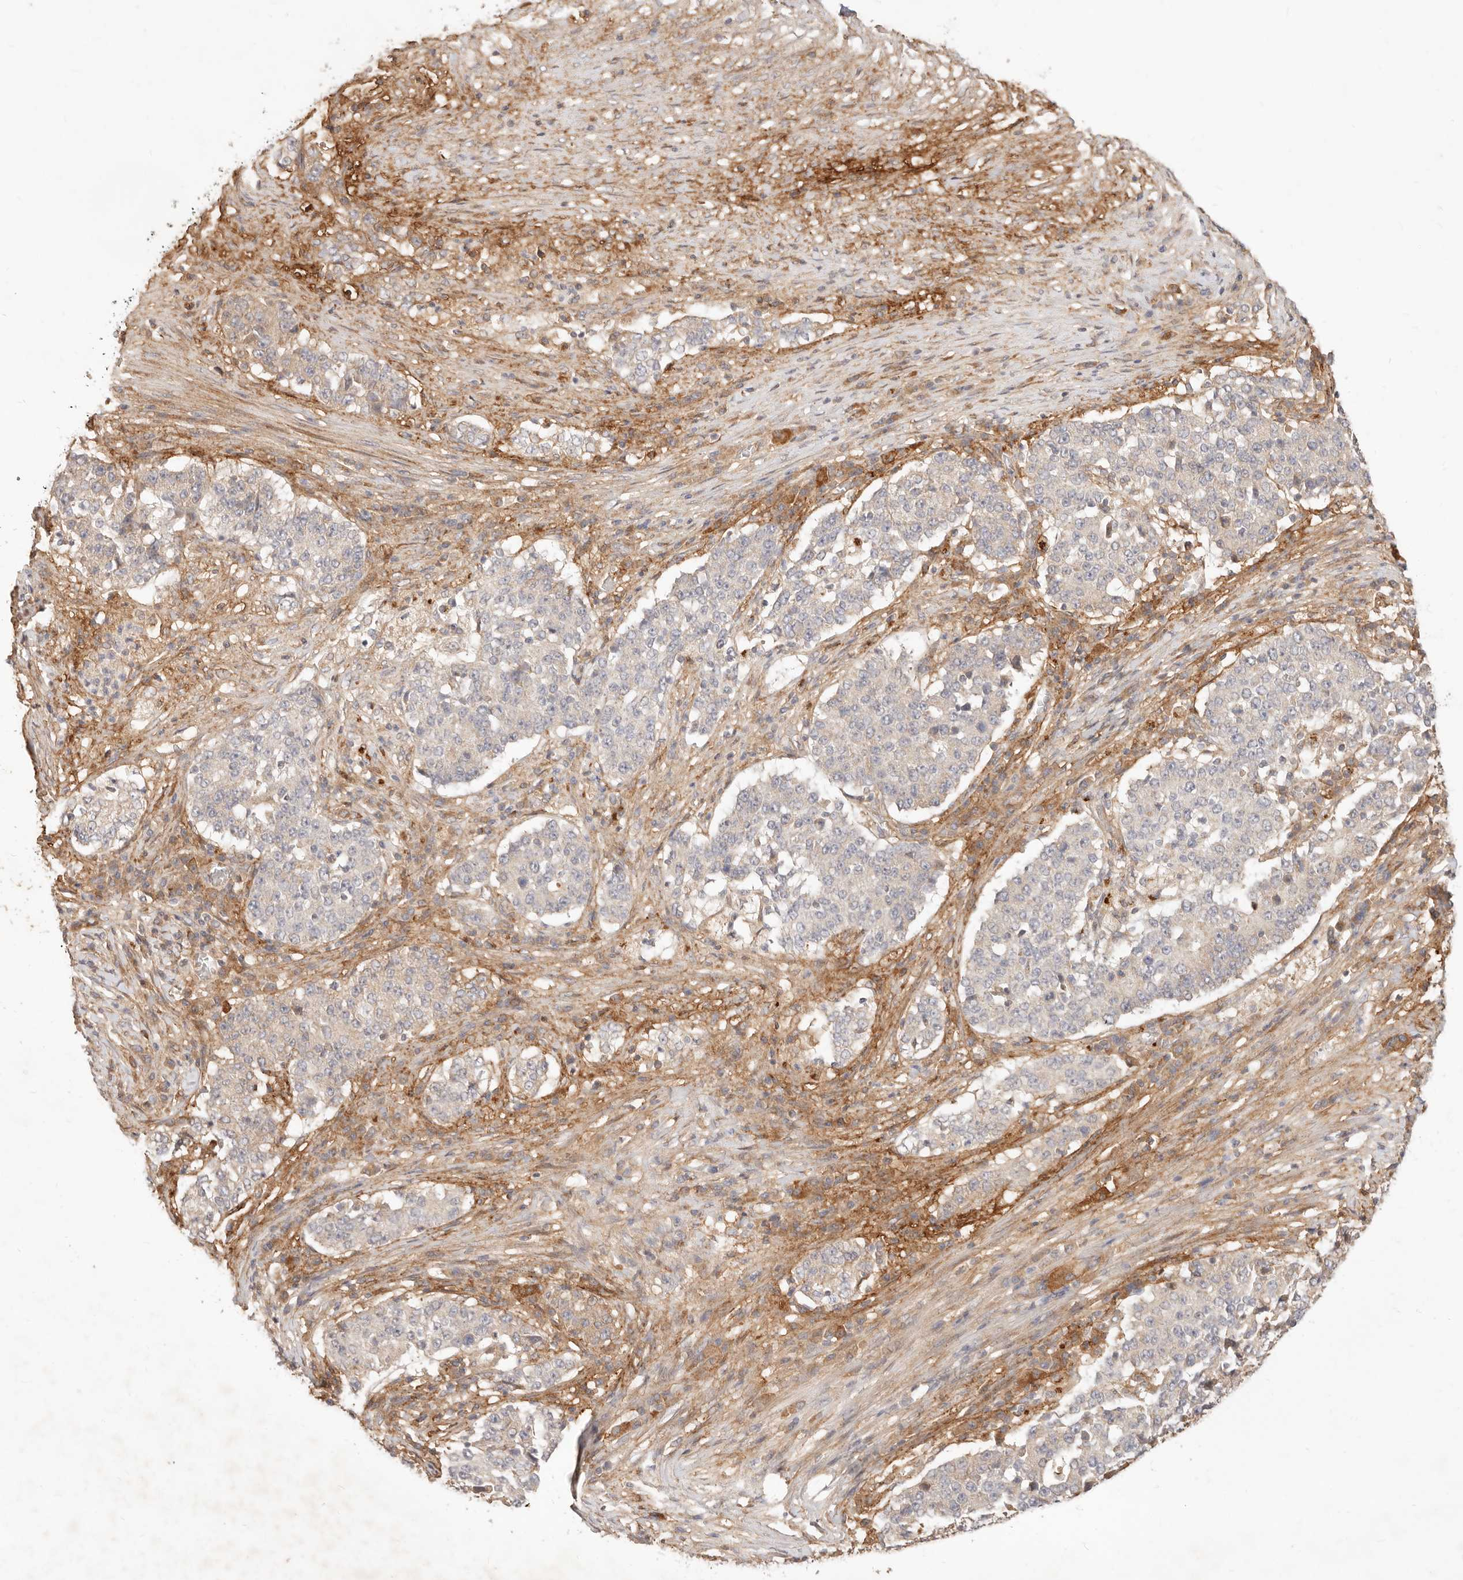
{"staining": {"intensity": "negative", "quantity": "none", "location": "none"}, "tissue": "stomach cancer", "cell_type": "Tumor cells", "image_type": "cancer", "snomed": [{"axis": "morphology", "description": "Adenocarcinoma, NOS"}, {"axis": "topography", "description": "Stomach"}], "caption": "Immunohistochemical staining of stomach cancer reveals no significant staining in tumor cells.", "gene": "UBXN10", "patient": {"sex": "male", "age": 59}}